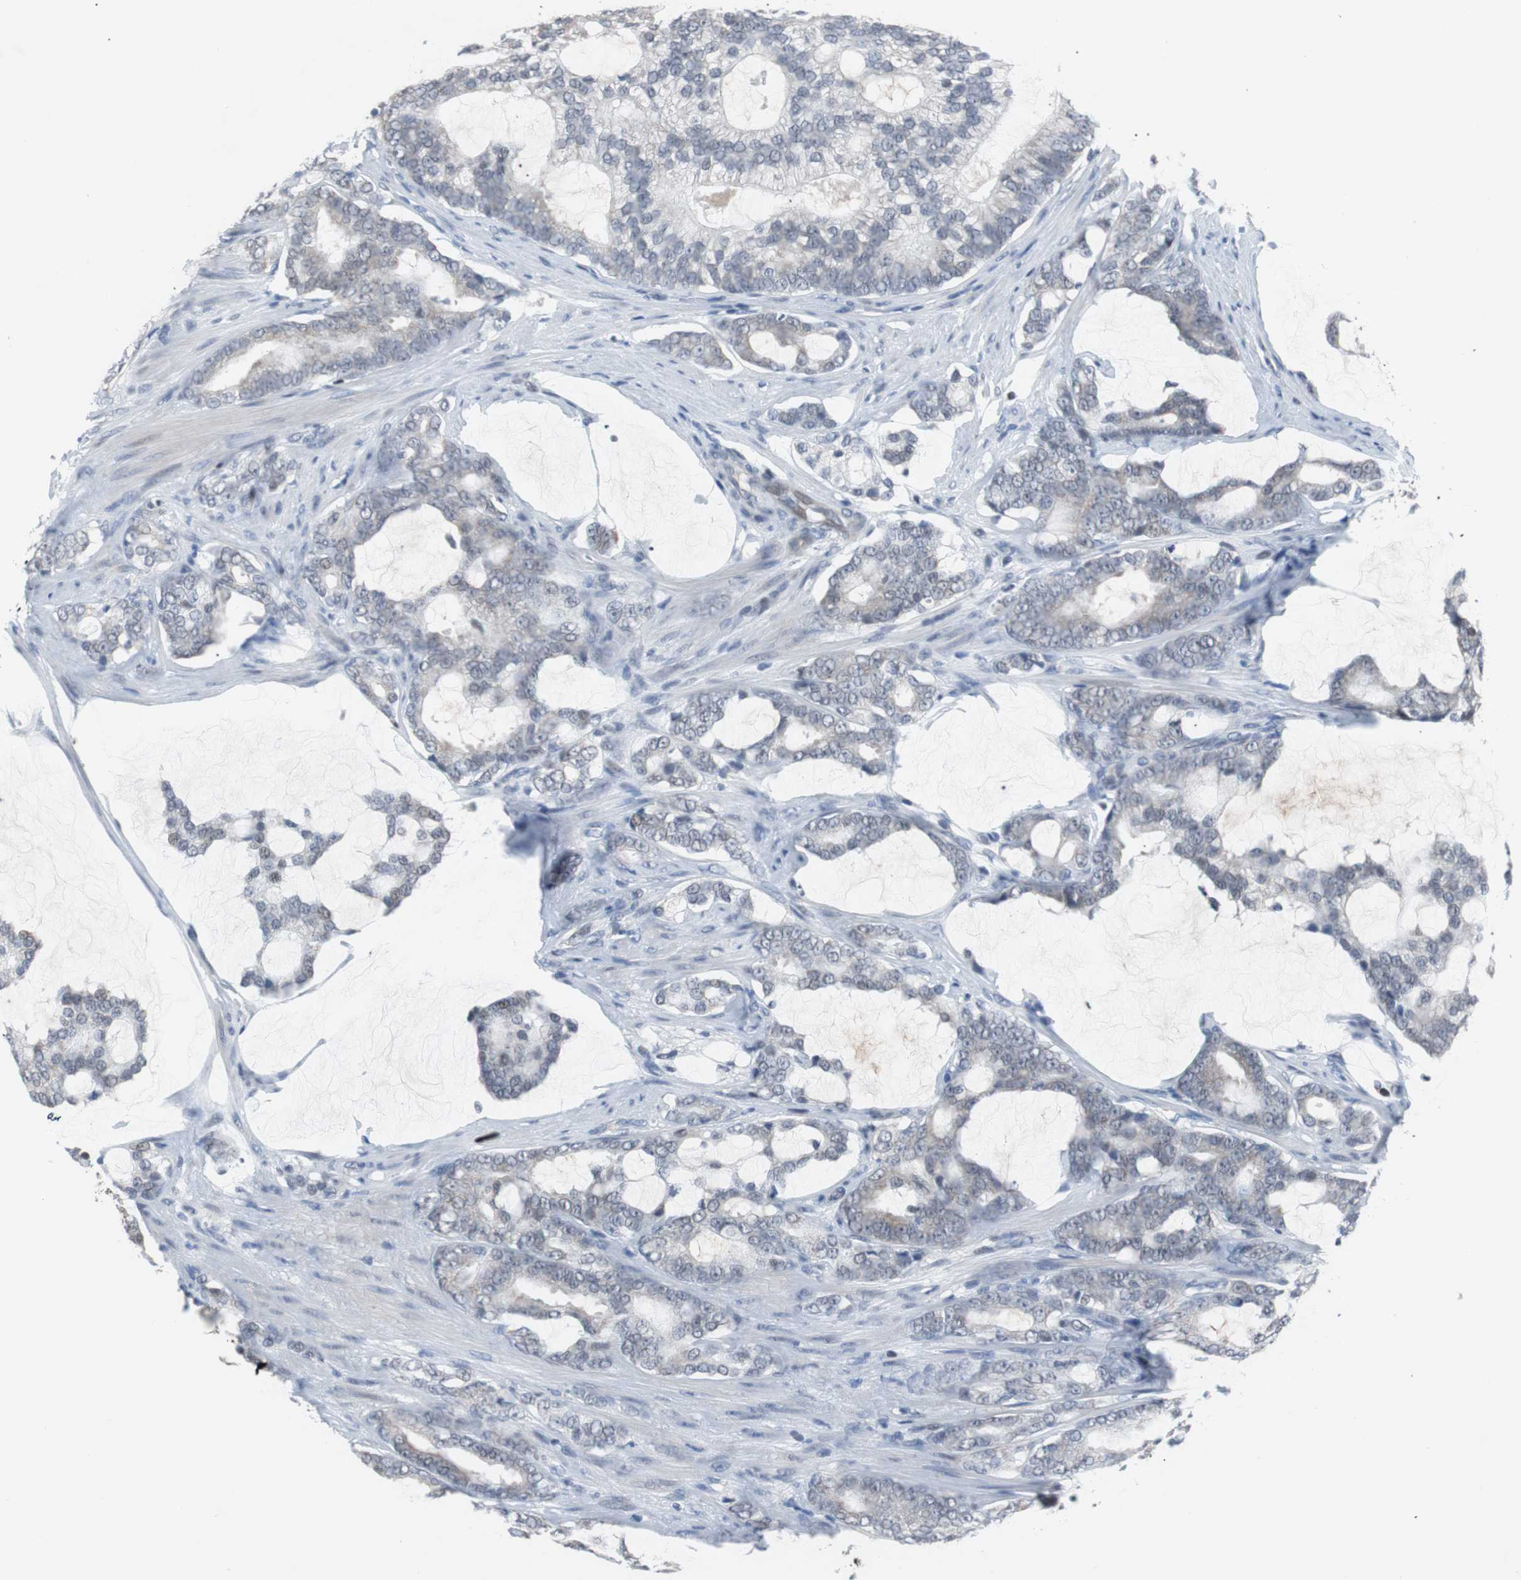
{"staining": {"intensity": "negative", "quantity": "none", "location": "none"}, "tissue": "prostate cancer", "cell_type": "Tumor cells", "image_type": "cancer", "snomed": [{"axis": "morphology", "description": "Adenocarcinoma, Low grade"}, {"axis": "topography", "description": "Prostate"}], "caption": "Histopathology image shows no significant protein staining in tumor cells of adenocarcinoma (low-grade) (prostate). (IHC, brightfield microscopy, high magnification).", "gene": "TP63", "patient": {"sex": "male", "age": 58}}